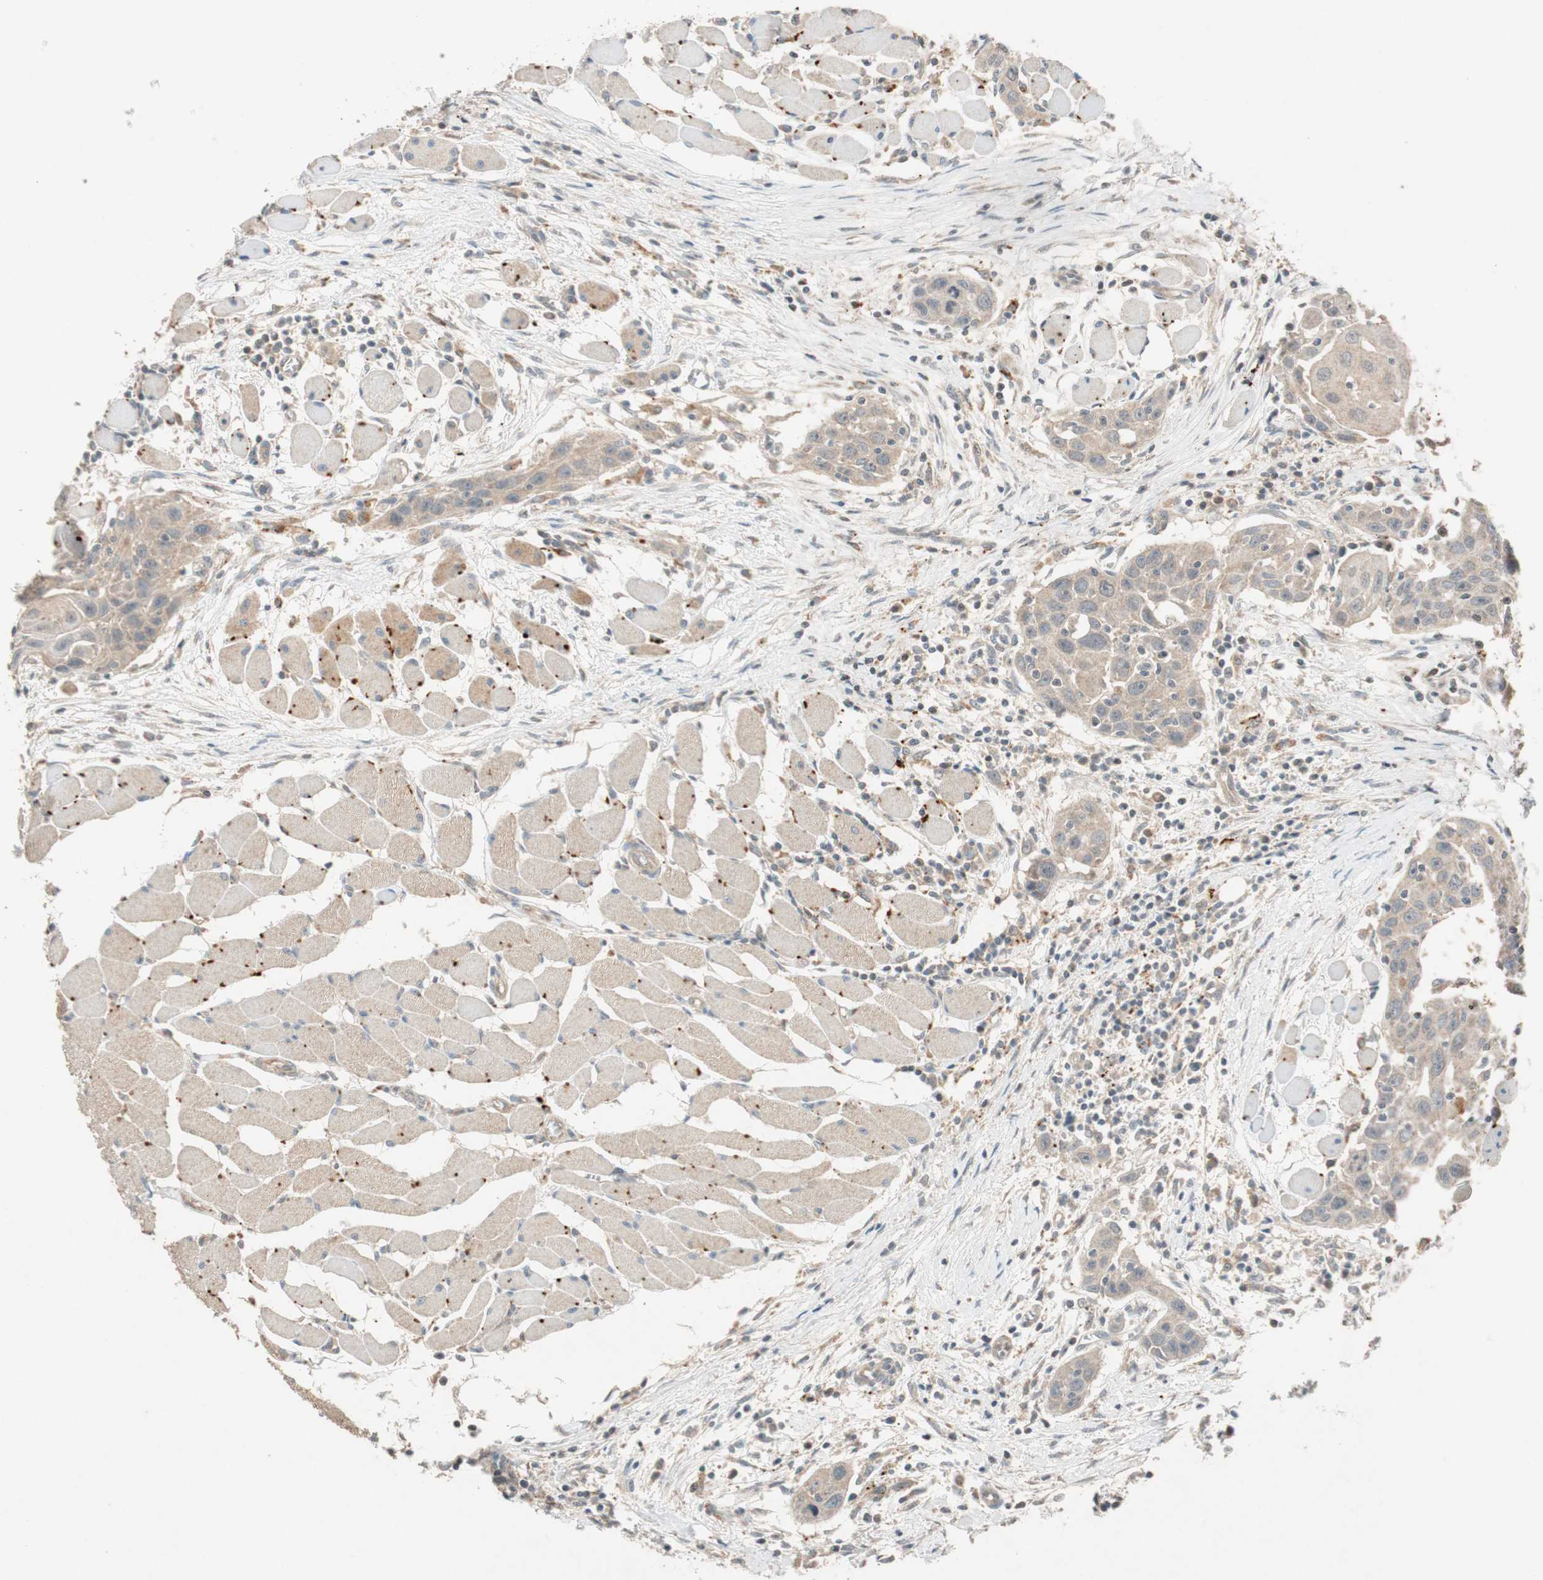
{"staining": {"intensity": "weak", "quantity": ">75%", "location": "cytoplasmic/membranous"}, "tissue": "head and neck cancer", "cell_type": "Tumor cells", "image_type": "cancer", "snomed": [{"axis": "morphology", "description": "Squamous cell carcinoma, NOS"}, {"axis": "topography", "description": "Oral tissue"}, {"axis": "topography", "description": "Head-Neck"}], "caption": "The photomicrograph reveals immunohistochemical staining of head and neck squamous cell carcinoma. There is weak cytoplasmic/membranous positivity is seen in approximately >75% of tumor cells.", "gene": "GLB1", "patient": {"sex": "female", "age": 50}}